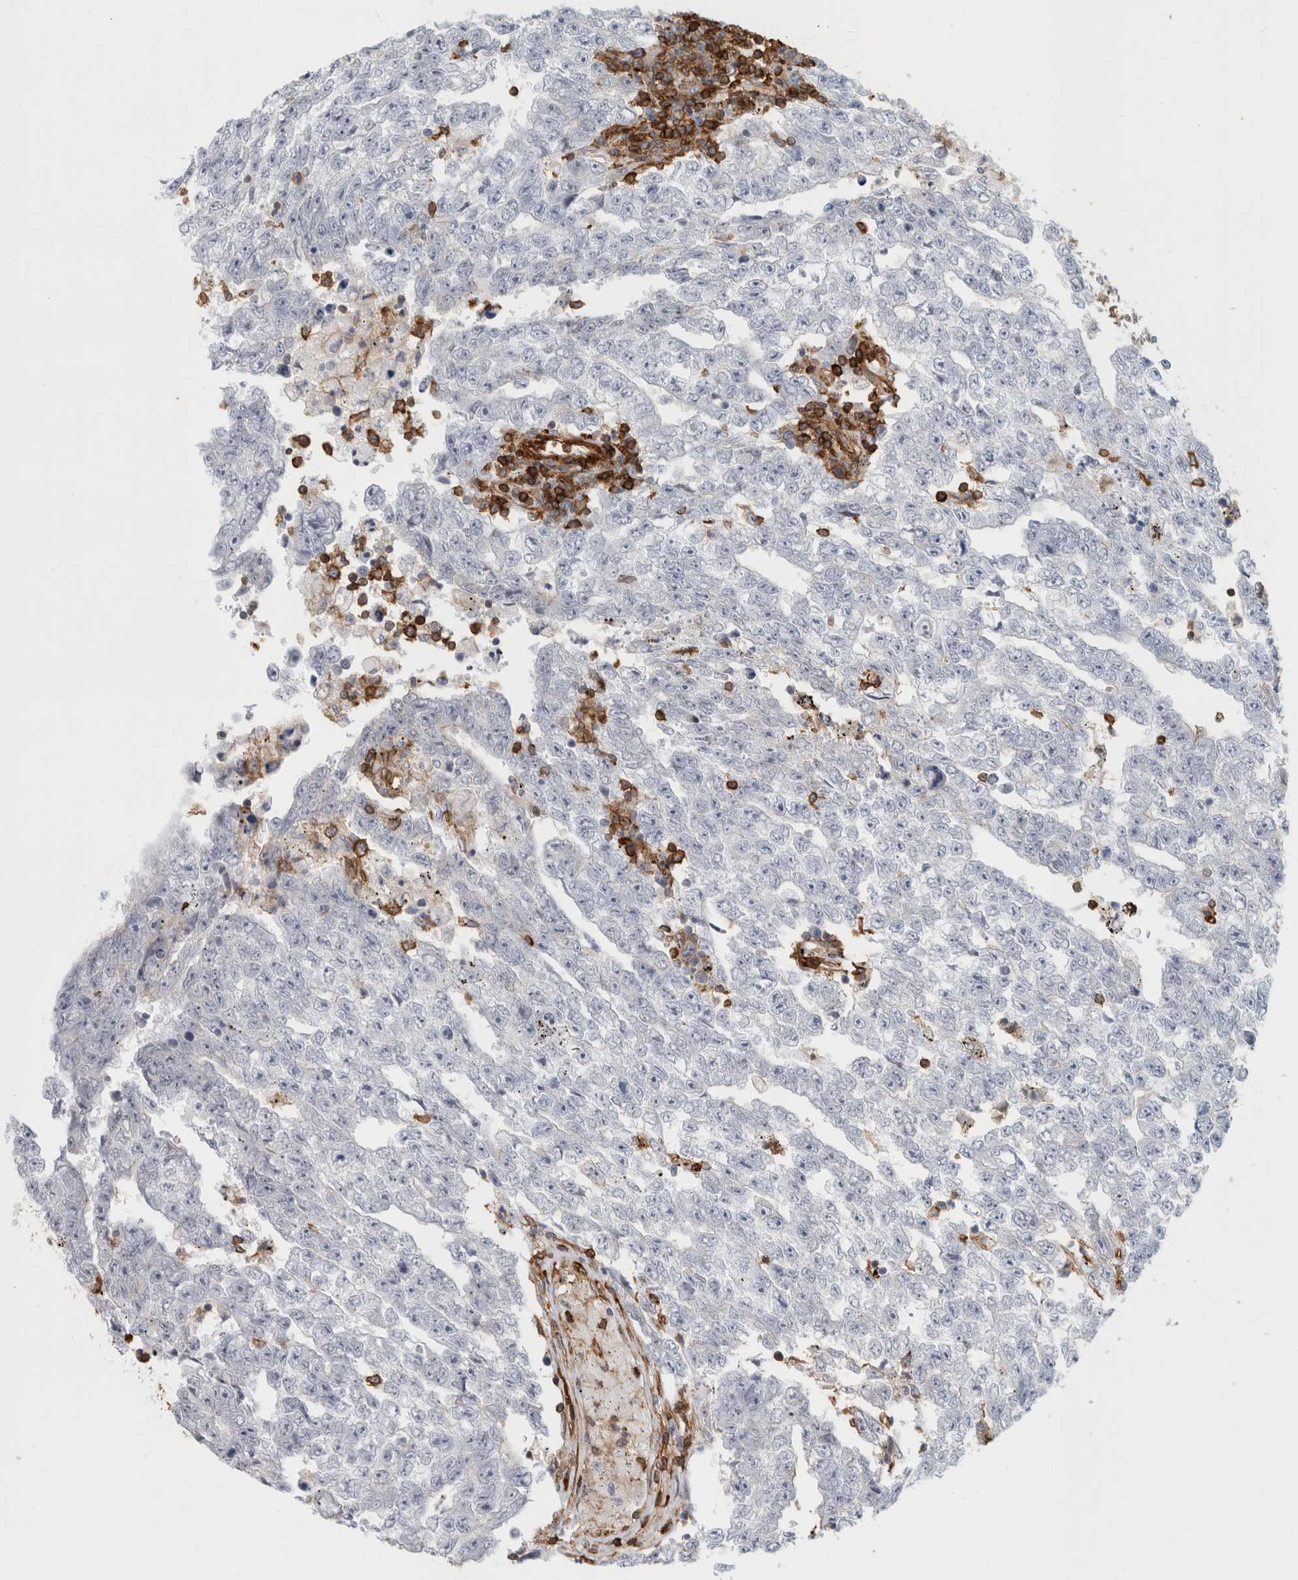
{"staining": {"intensity": "negative", "quantity": "none", "location": "none"}, "tissue": "testis cancer", "cell_type": "Tumor cells", "image_type": "cancer", "snomed": [{"axis": "morphology", "description": "Carcinoma, Embryonal, NOS"}, {"axis": "topography", "description": "Testis"}], "caption": "Histopathology image shows no protein staining in tumor cells of testis cancer tissue. (Brightfield microscopy of DAB (3,3'-diaminobenzidine) immunohistochemistry at high magnification).", "gene": "AHNAK", "patient": {"sex": "male", "age": 25}}